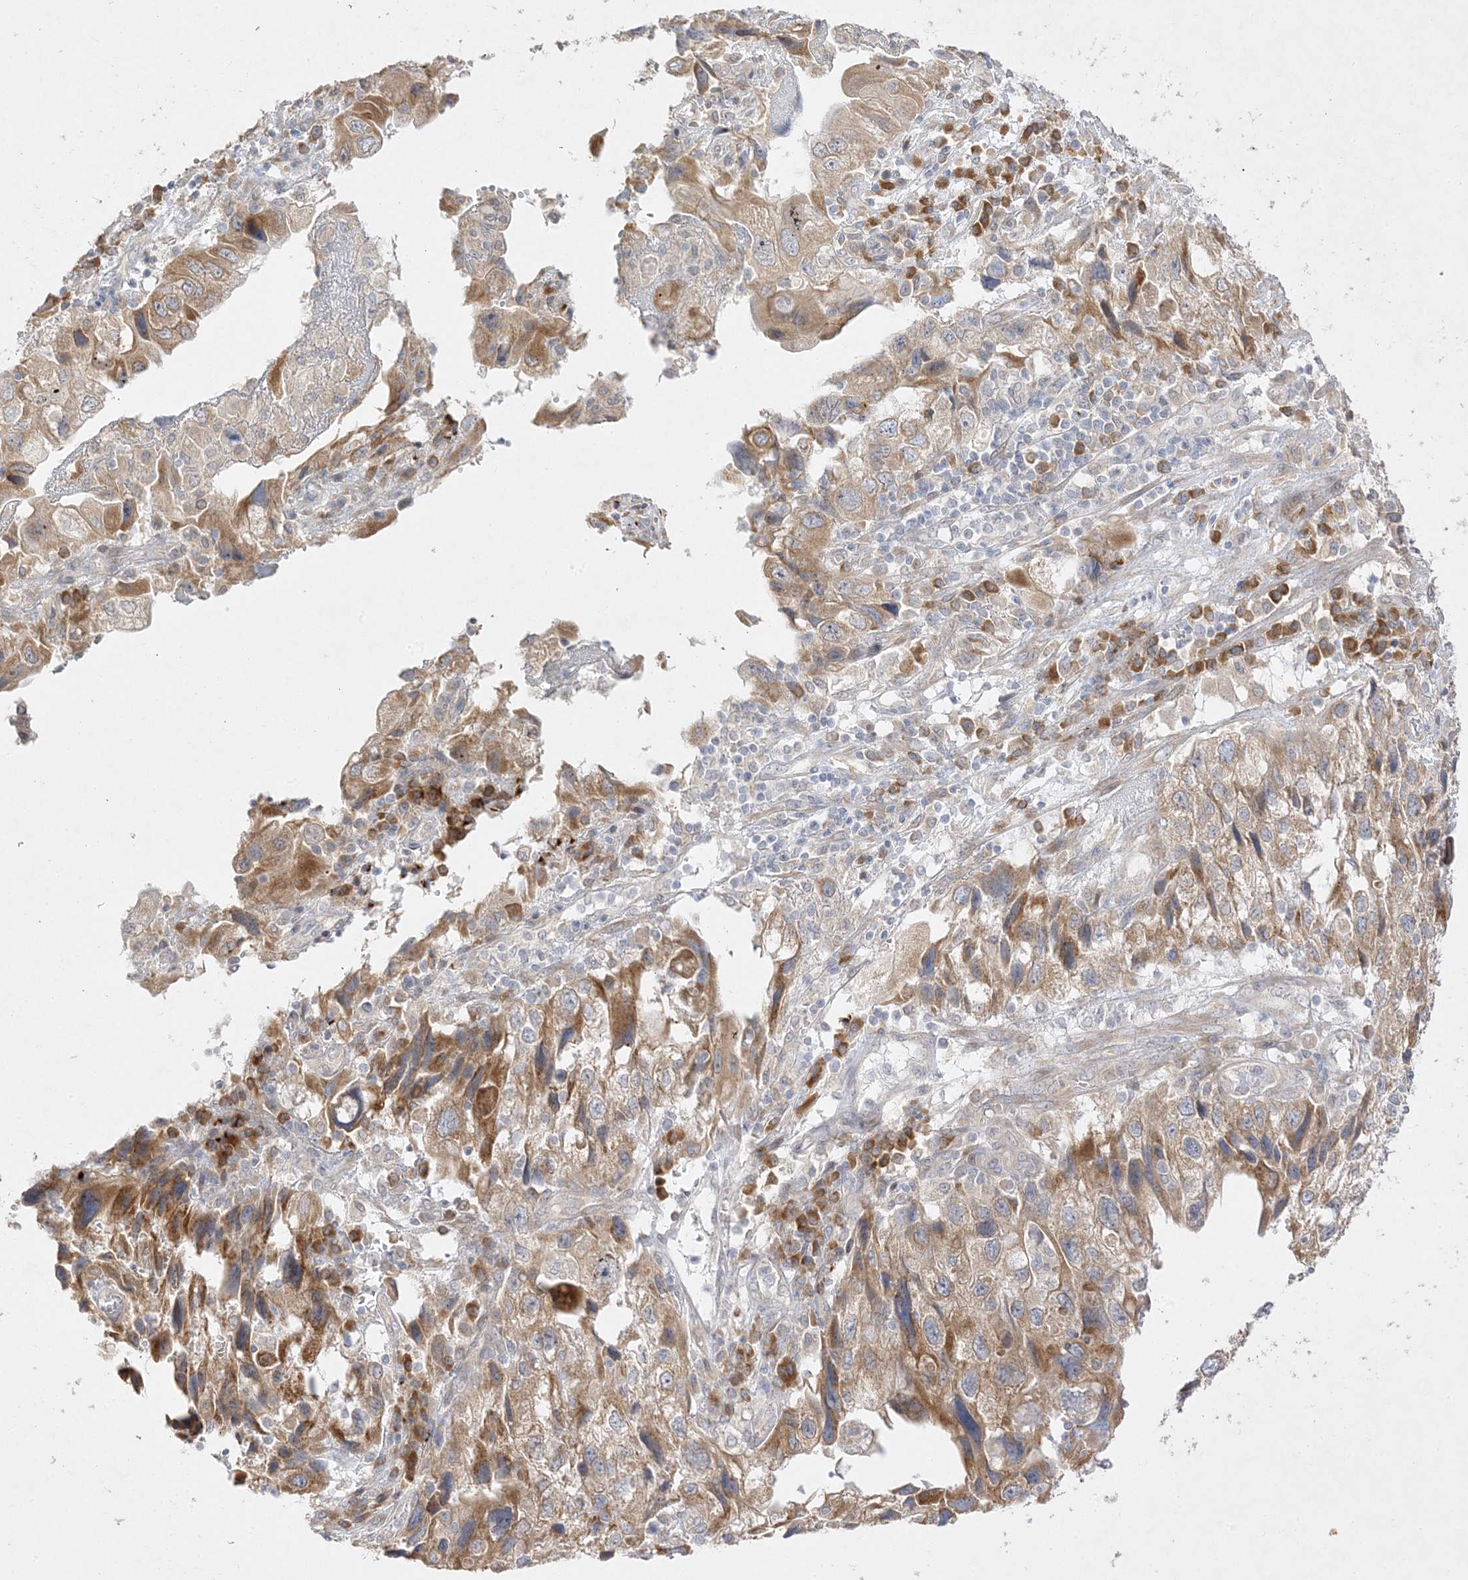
{"staining": {"intensity": "moderate", "quantity": ">75%", "location": "cytoplasmic/membranous"}, "tissue": "endometrial cancer", "cell_type": "Tumor cells", "image_type": "cancer", "snomed": [{"axis": "morphology", "description": "Adenocarcinoma, NOS"}, {"axis": "topography", "description": "Endometrium"}], "caption": "Endometrial cancer stained with immunohistochemistry (IHC) exhibits moderate cytoplasmic/membranous positivity in about >75% of tumor cells.", "gene": "C2CD2", "patient": {"sex": "female", "age": 49}}